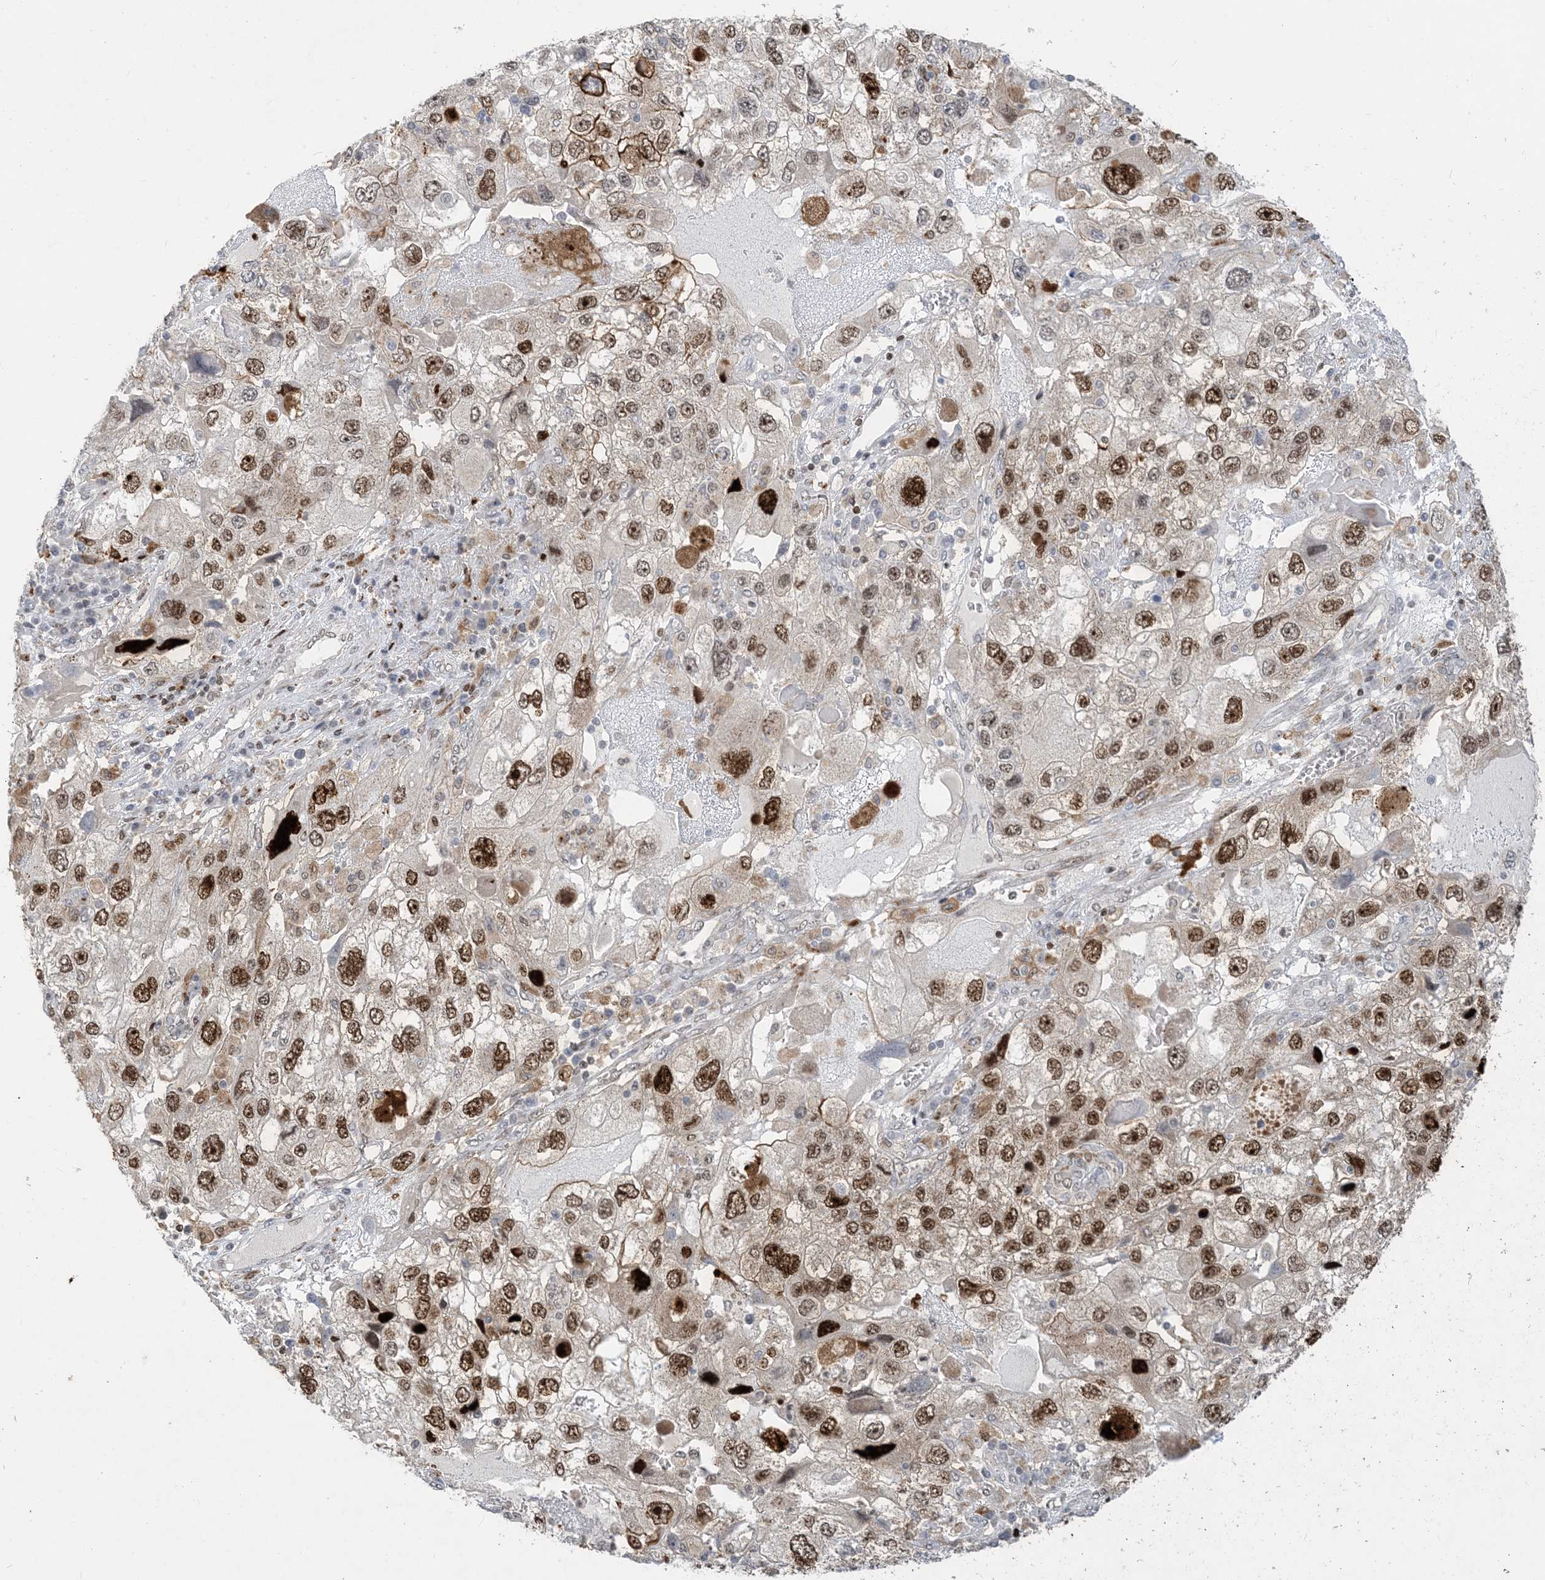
{"staining": {"intensity": "strong", "quantity": ">75%", "location": "nuclear"}, "tissue": "endometrial cancer", "cell_type": "Tumor cells", "image_type": "cancer", "snomed": [{"axis": "morphology", "description": "Adenocarcinoma, NOS"}, {"axis": "topography", "description": "Endometrium"}], "caption": "A brown stain highlights strong nuclear positivity of a protein in human endometrial adenocarcinoma tumor cells. (brown staining indicates protein expression, while blue staining denotes nuclei).", "gene": "SLC25A53", "patient": {"sex": "female", "age": 49}}